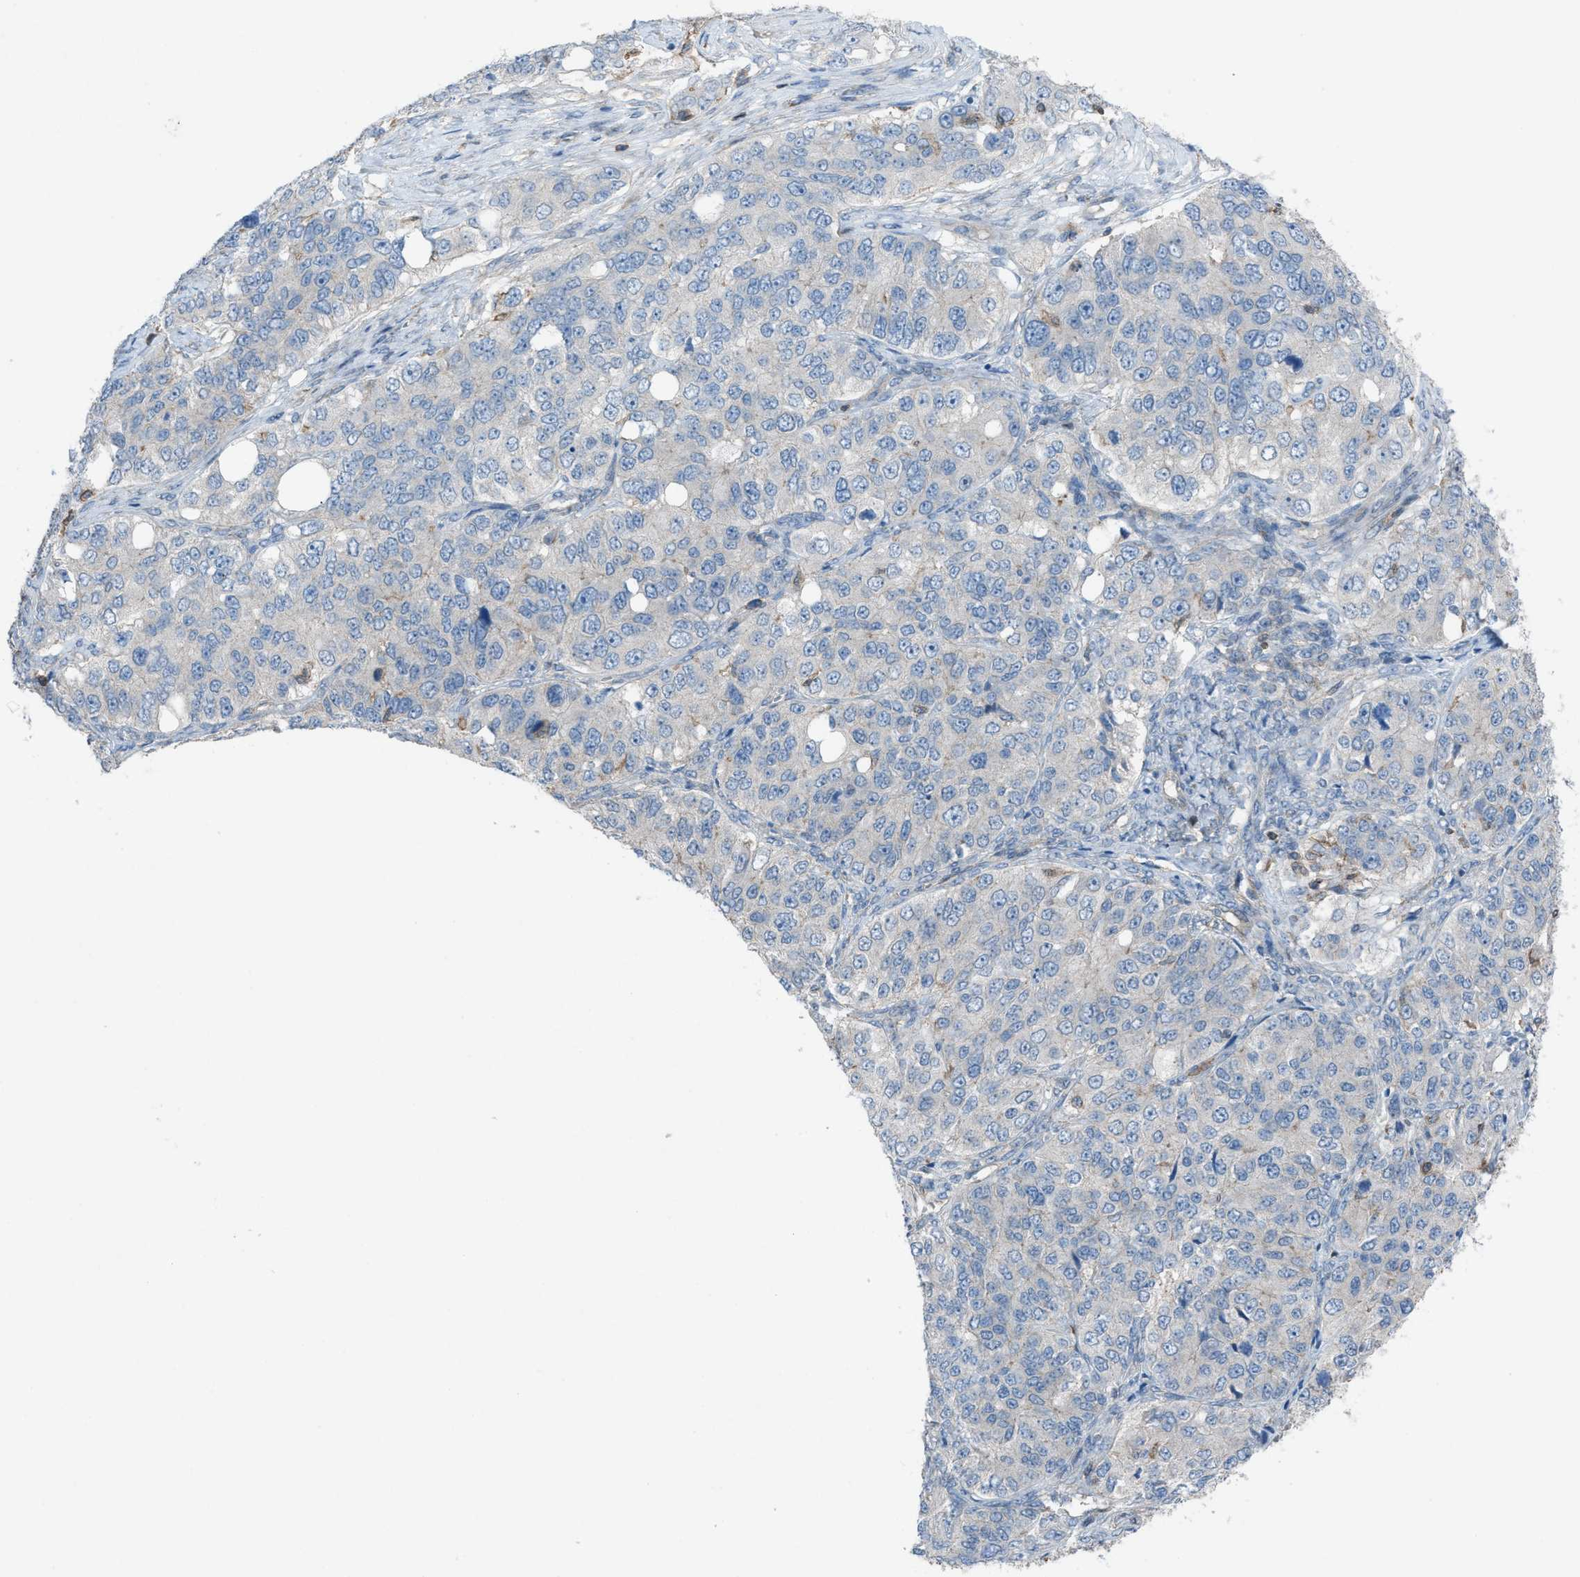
{"staining": {"intensity": "negative", "quantity": "none", "location": "none"}, "tissue": "ovarian cancer", "cell_type": "Tumor cells", "image_type": "cancer", "snomed": [{"axis": "morphology", "description": "Carcinoma, endometroid"}, {"axis": "topography", "description": "Ovary"}], "caption": "Human endometroid carcinoma (ovarian) stained for a protein using immunohistochemistry reveals no staining in tumor cells.", "gene": "NCK2", "patient": {"sex": "female", "age": 51}}